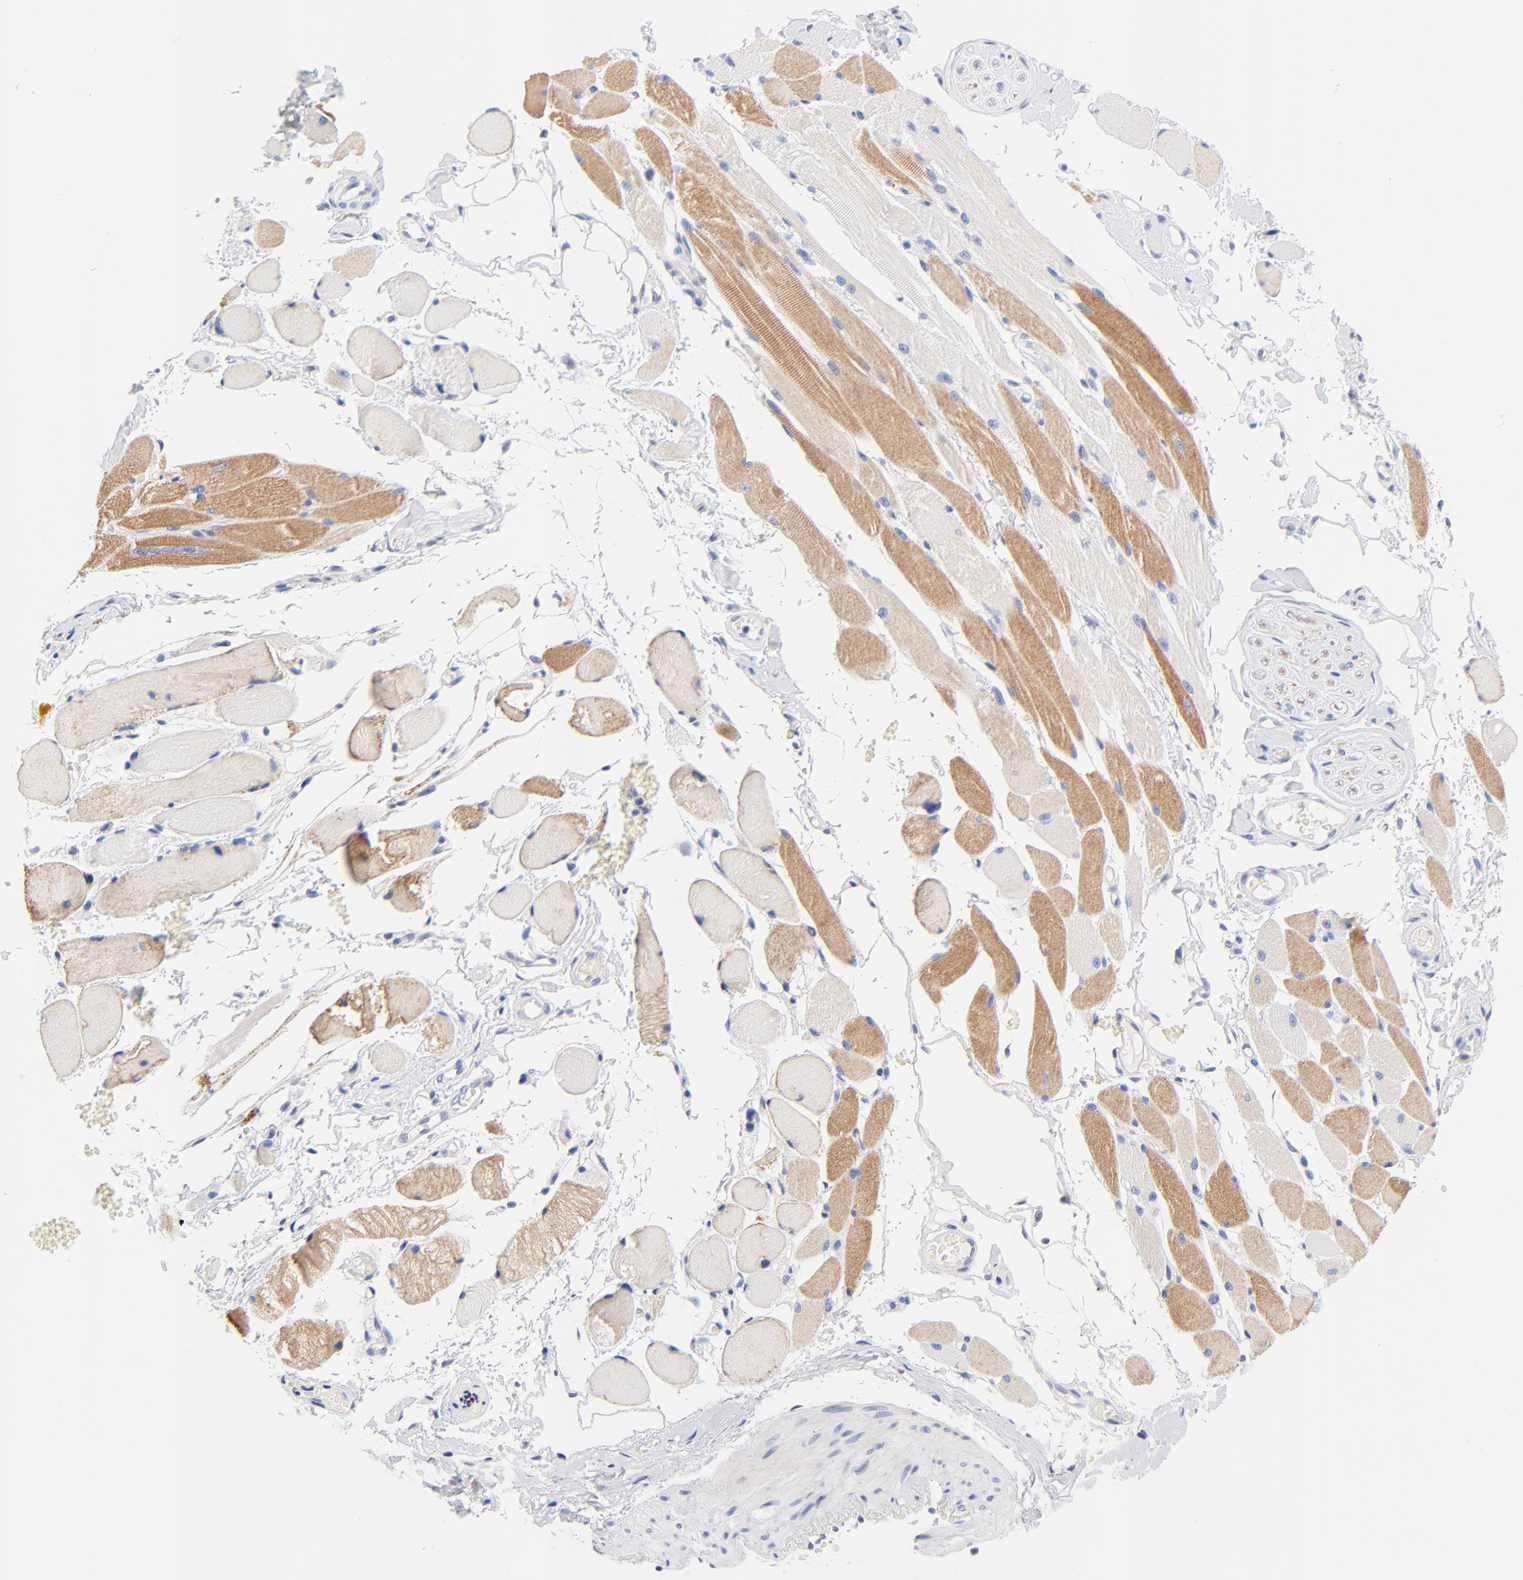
{"staining": {"intensity": "negative", "quantity": "none", "location": "none"}, "tissue": "adipose tissue", "cell_type": "Adipocytes", "image_type": "normal", "snomed": [{"axis": "morphology", "description": "Normal tissue, NOS"}, {"axis": "morphology", "description": "Squamous cell carcinoma, NOS"}, {"axis": "topography", "description": "Skeletal muscle"}, {"axis": "topography", "description": "Soft tissue"}, {"axis": "topography", "description": "Oral tissue"}], "caption": "This is an immunohistochemistry (IHC) histopathology image of benign human adipose tissue. There is no expression in adipocytes.", "gene": "FAM117B", "patient": {"sex": "male", "age": 54}}